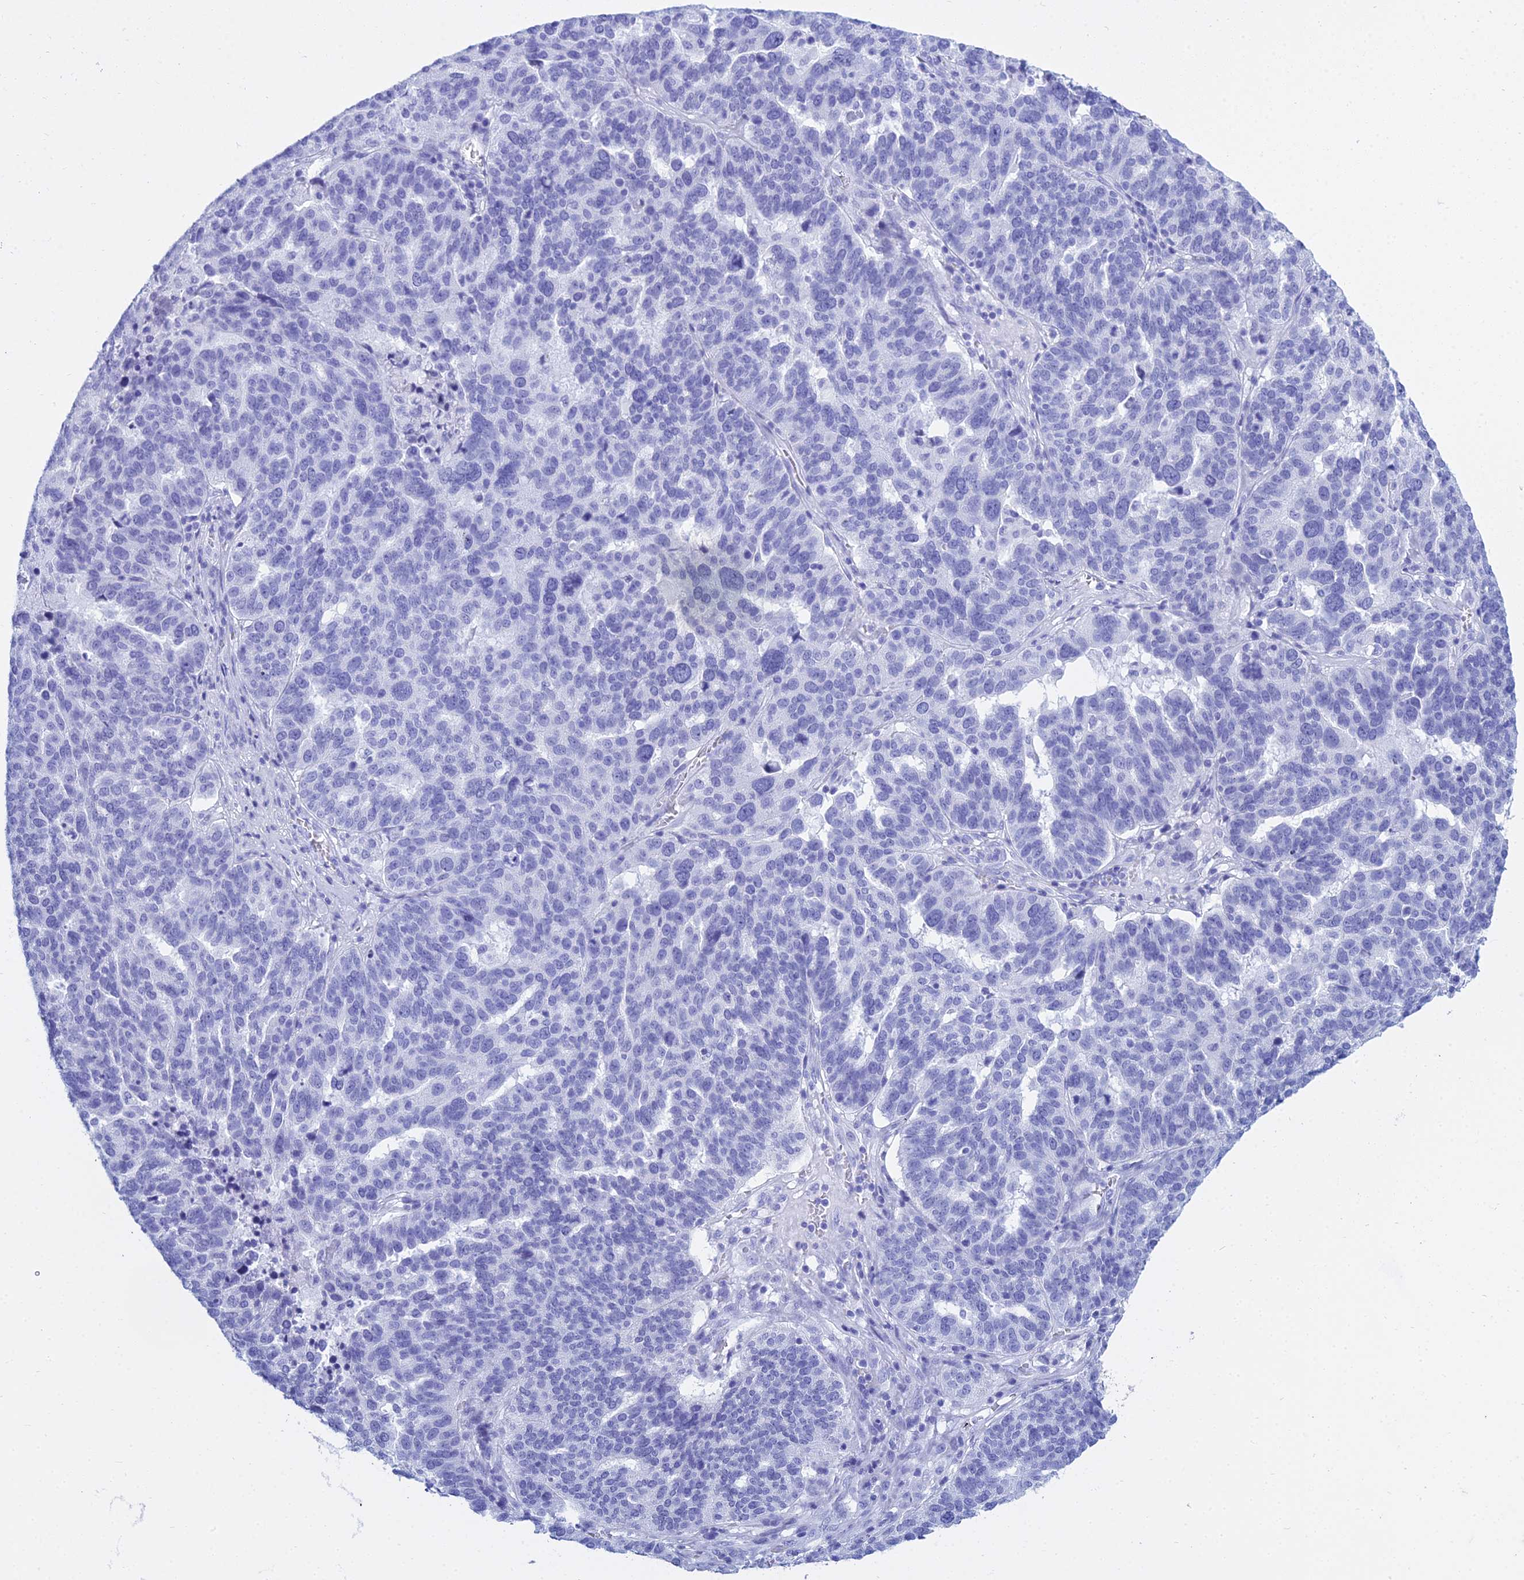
{"staining": {"intensity": "negative", "quantity": "none", "location": "none"}, "tissue": "ovarian cancer", "cell_type": "Tumor cells", "image_type": "cancer", "snomed": [{"axis": "morphology", "description": "Cystadenocarcinoma, serous, NOS"}, {"axis": "topography", "description": "Ovary"}], "caption": "Serous cystadenocarcinoma (ovarian) was stained to show a protein in brown. There is no significant positivity in tumor cells. Brightfield microscopy of immunohistochemistry stained with DAB (brown) and hematoxylin (blue), captured at high magnification.", "gene": "PATE4", "patient": {"sex": "female", "age": 59}}